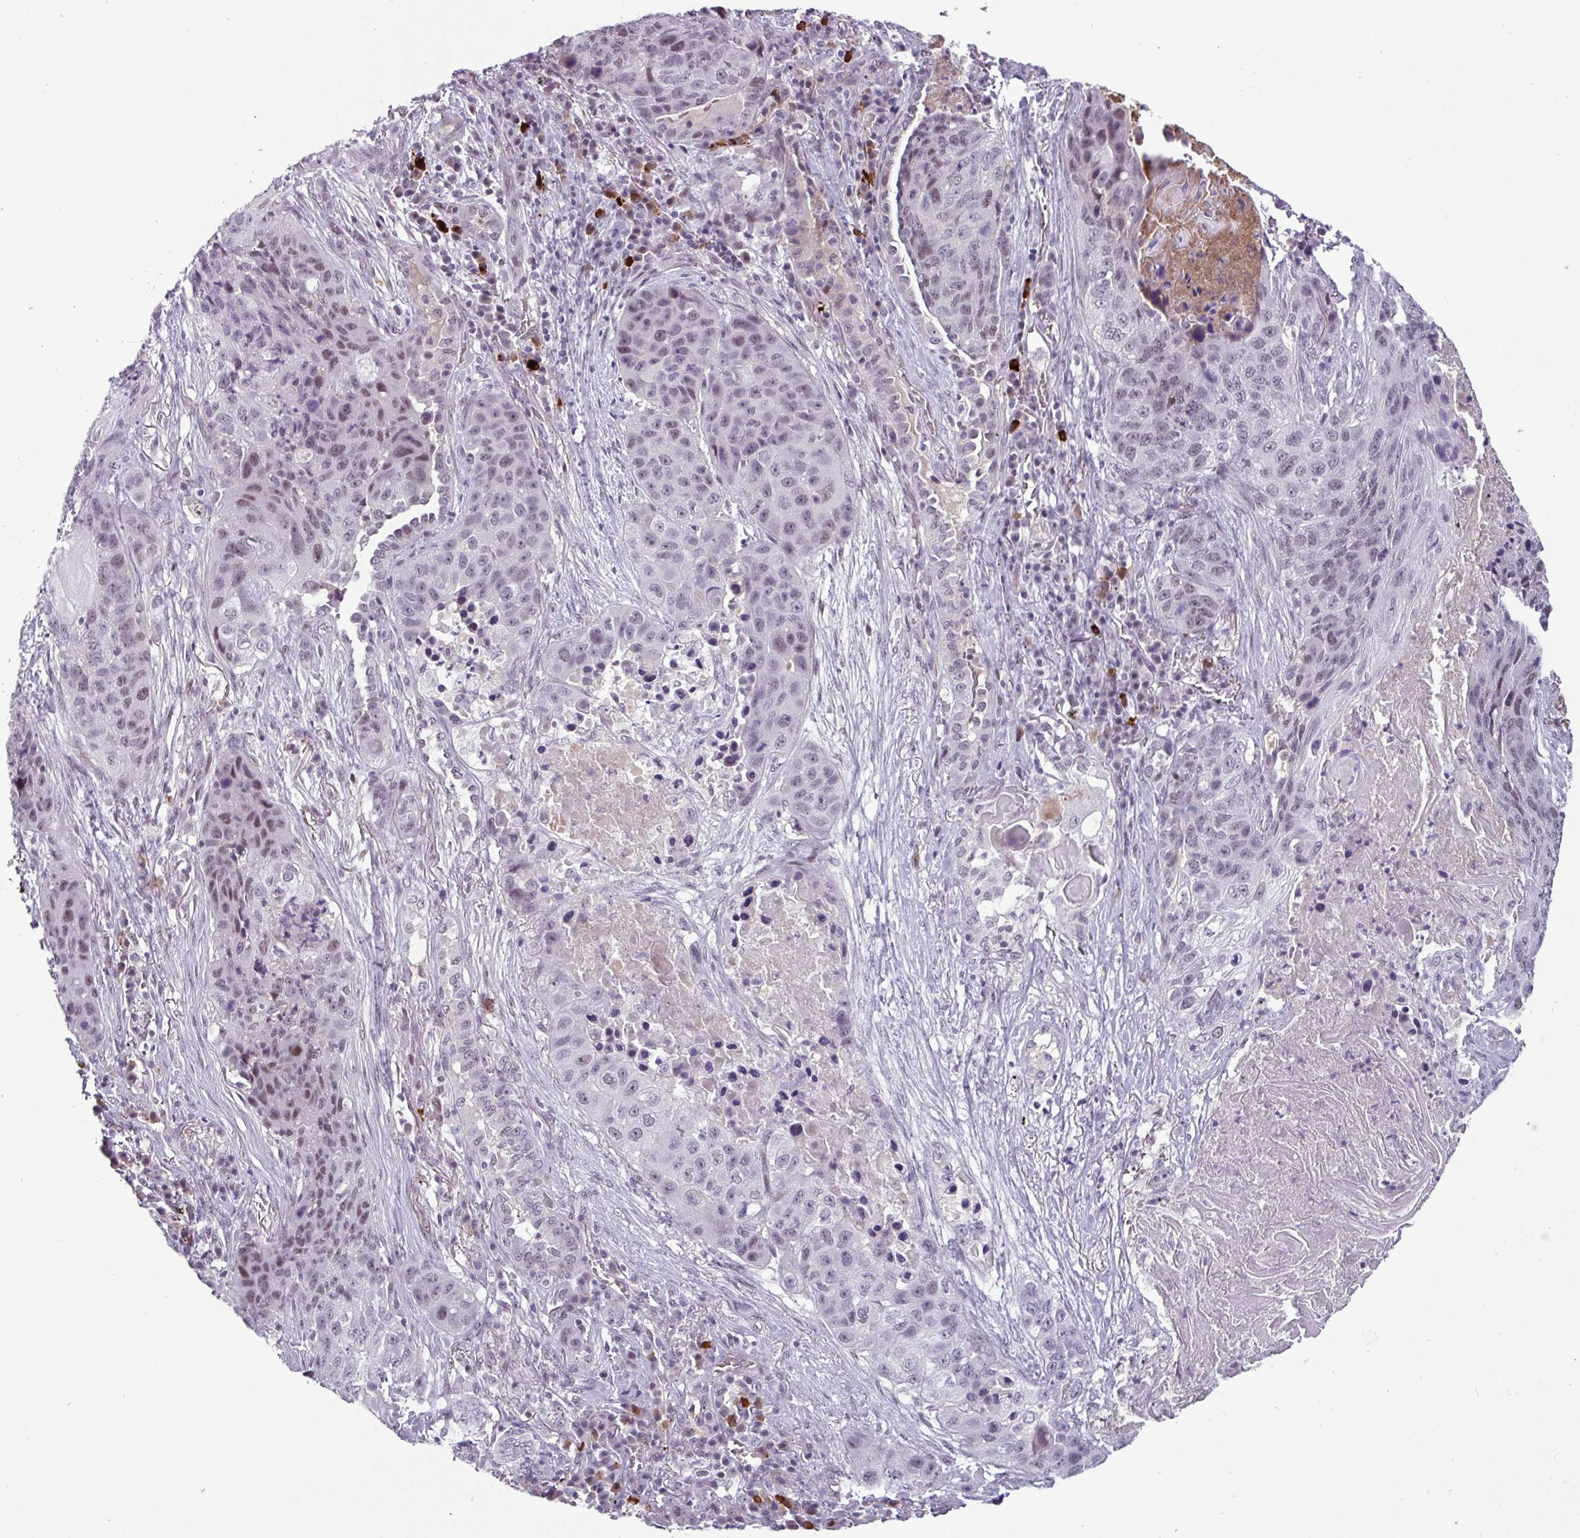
{"staining": {"intensity": "weak", "quantity": "<25%", "location": "cytoplasmic/membranous"}, "tissue": "lung cancer", "cell_type": "Tumor cells", "image_type": "cancer", "snomed": [{"axis": "morphology", "description": "Squamous cell carcinoma, NOS"}, {"axis": "topography", "description": "Lung"}], "caption": "DAB immunohistochemical staining of human lung cancer (squamous cell carcinoma) exhibits no significant expression in tumor cells.", "gene": "ZNF575", "patient": {"sex": "female", "age": 63}}